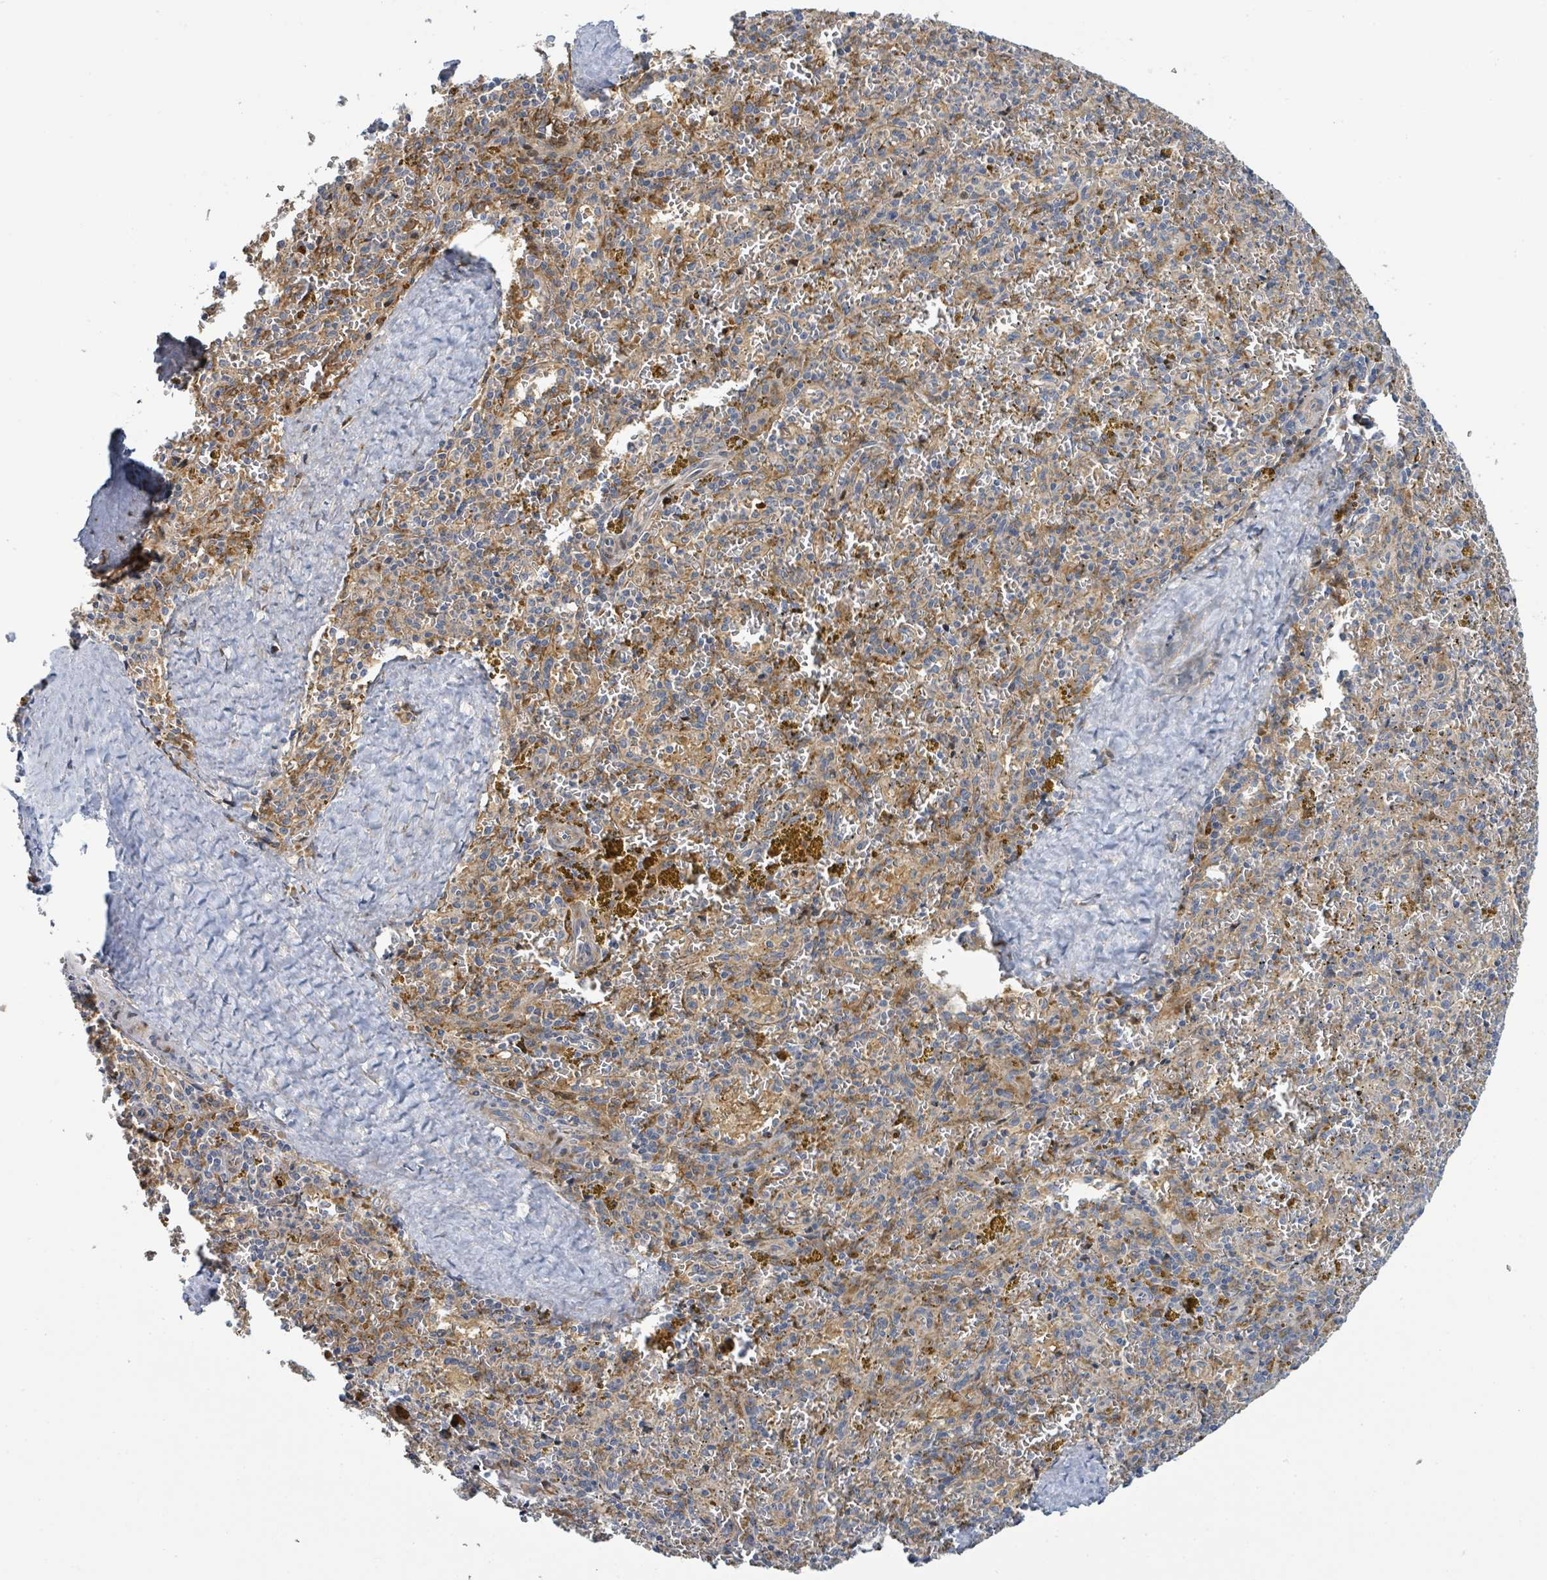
{"staining": {"intensity": "negative", "quantity": "none", "location": "none"}, "tissue": "spleen", "cell_type": "Cells in red pulp", "image_type": "normal", "snomed": [{"axis": "morphology", "description": "Normal tissue, NOS"}, {"axis": "topography", "description": "Spleen"}], "caption": "DAB immunohistochemical staining of benign spleen exhibits no significant positivity in cells in red pulp.", "gene": "CFAP210", "patient": {"sex": "male", "age": 57}}